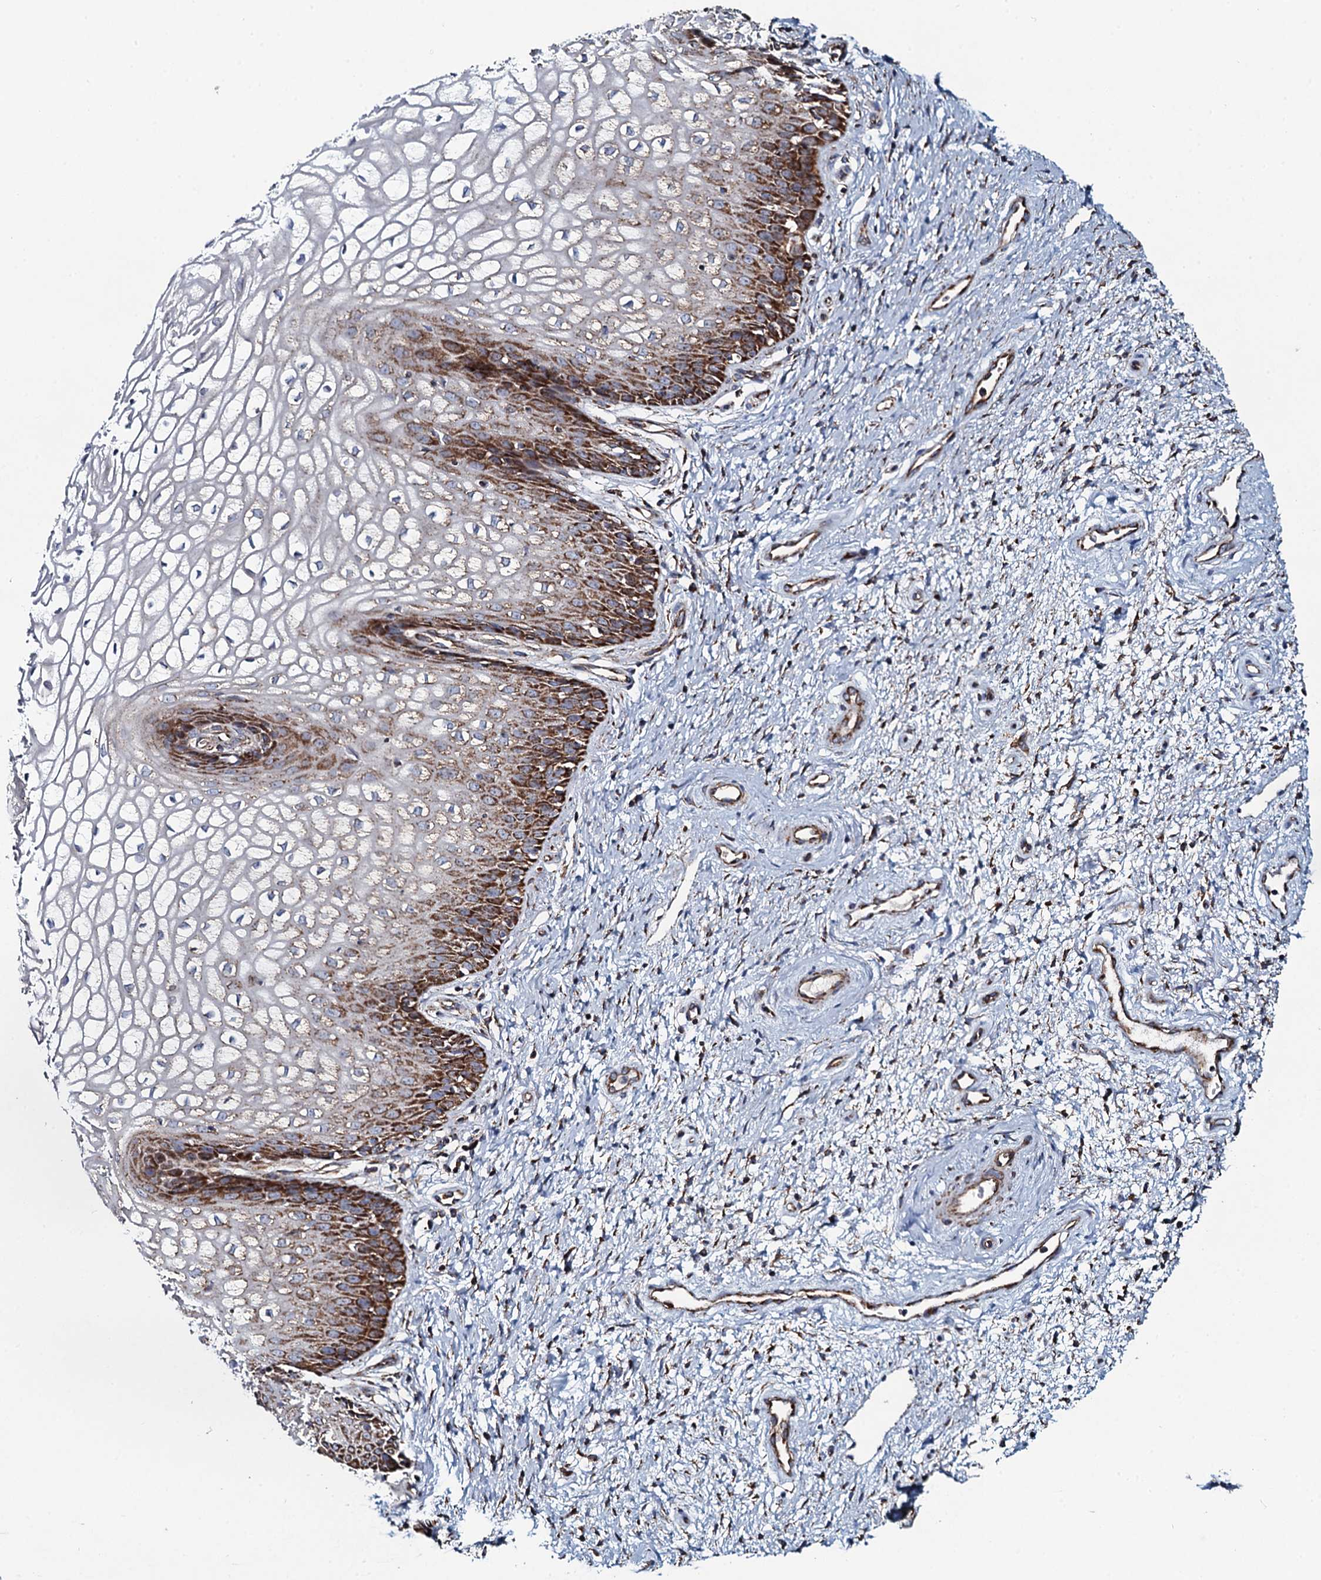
{"staining": {"intensity": "strong", "quantity": "25%-75%", "location": "cytoplasmic/membranous"}, "tissue": "vagina", "cell_type": "Squamous epithelial cells", "image_type": "normal", "snomed": [{"axis": "morphology", "description": "Normal tissue, NOS"}, {"axis": "topography", "description": "Vagina"}], "caption": "Vagina stained with DAB (3,3'-diaminobenzidine) IHC exhibits high levels of strong cytoplasmic/membranous positivity in approximately 25%-75% of squamous epithelial cells.", "gene": "EVC2", "patient": {"sex": "female", "age": 34}}